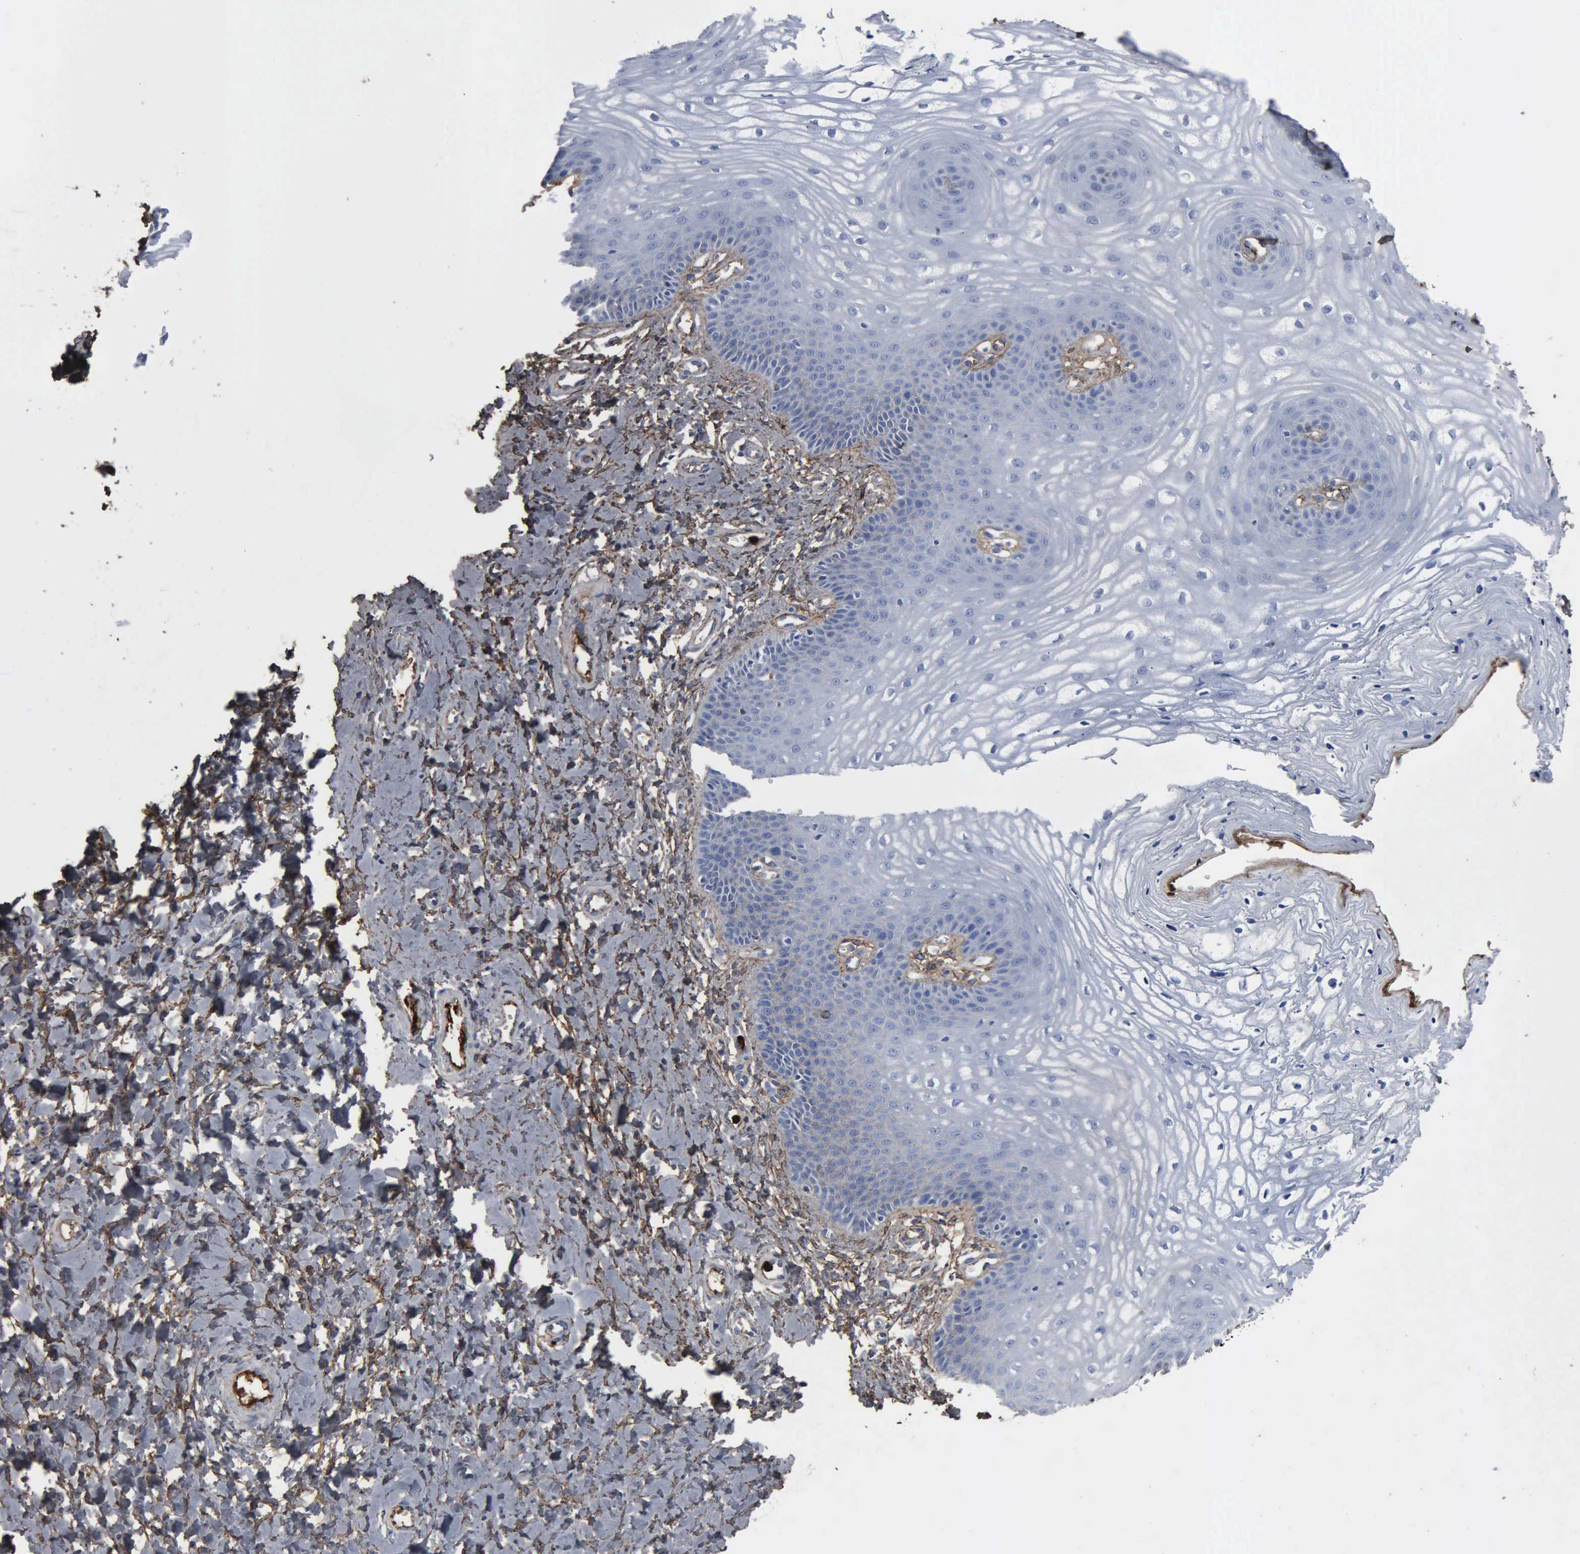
{"staining": {"intensity": "weak", "quantity": "<25%", "location": "cytoplasmic/membranous"}, "tissue": "vagina", "cell_type": "Squamous epithelial cells", "image_type": "normal", "snomed": [{"axis": "morphology", "description": "Normal tissue, NOS"}, {"axis": "topography", "description": "Vagina"}], "caption": "DAB (3,3'-diaminobenzidine) immunohistochemical staining of normal human vagina demonstrates no significant staining in squamous epithelial cells.", "gene": "FN1", "patient": {"sex": "female", "age": 68}}